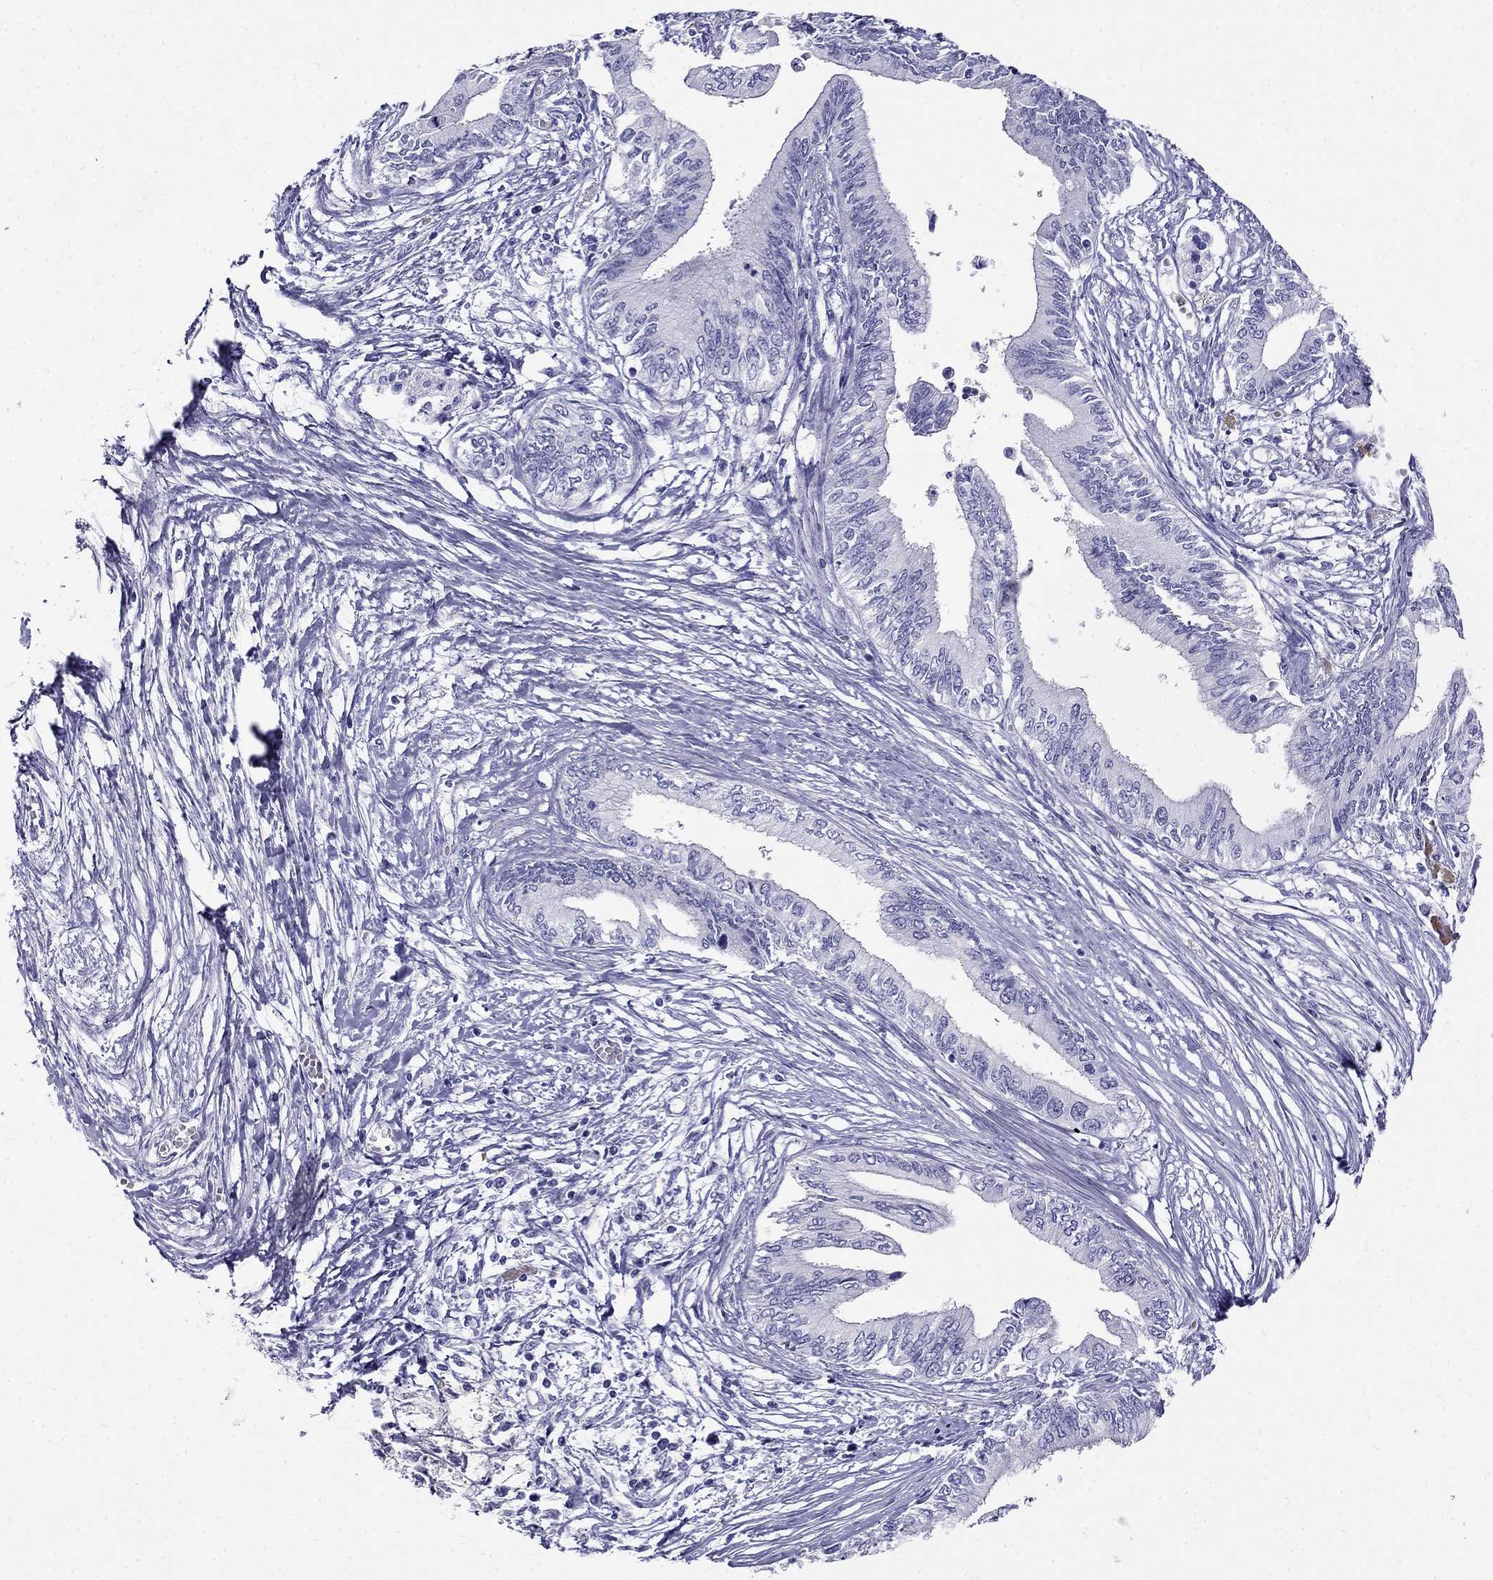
{"staining": {"intensity": "negative", "quantity": "none", "location": "none"}, "tissue": "pancreatic cancer", "cell_type": "Tumor cells", "image_type": "cancer", "snomed": [{"axis": "morphology", "description": "Adenocarcinoma, NOS"}, {"axis": "topography", "description": "Pancreas"}], "caption": "Pancreatic cancer (adenocarcinoma) was stained to show a protein in brown. There is no significant expression in tumor cells. The staining was performed using DAB to visualize the protein expression in brown, while the nuclei were stained in blue with hematoxylin (Magnification: 20x).", "gene": "PPP1R36", "patient": {"sex": "female", "age": 61}}